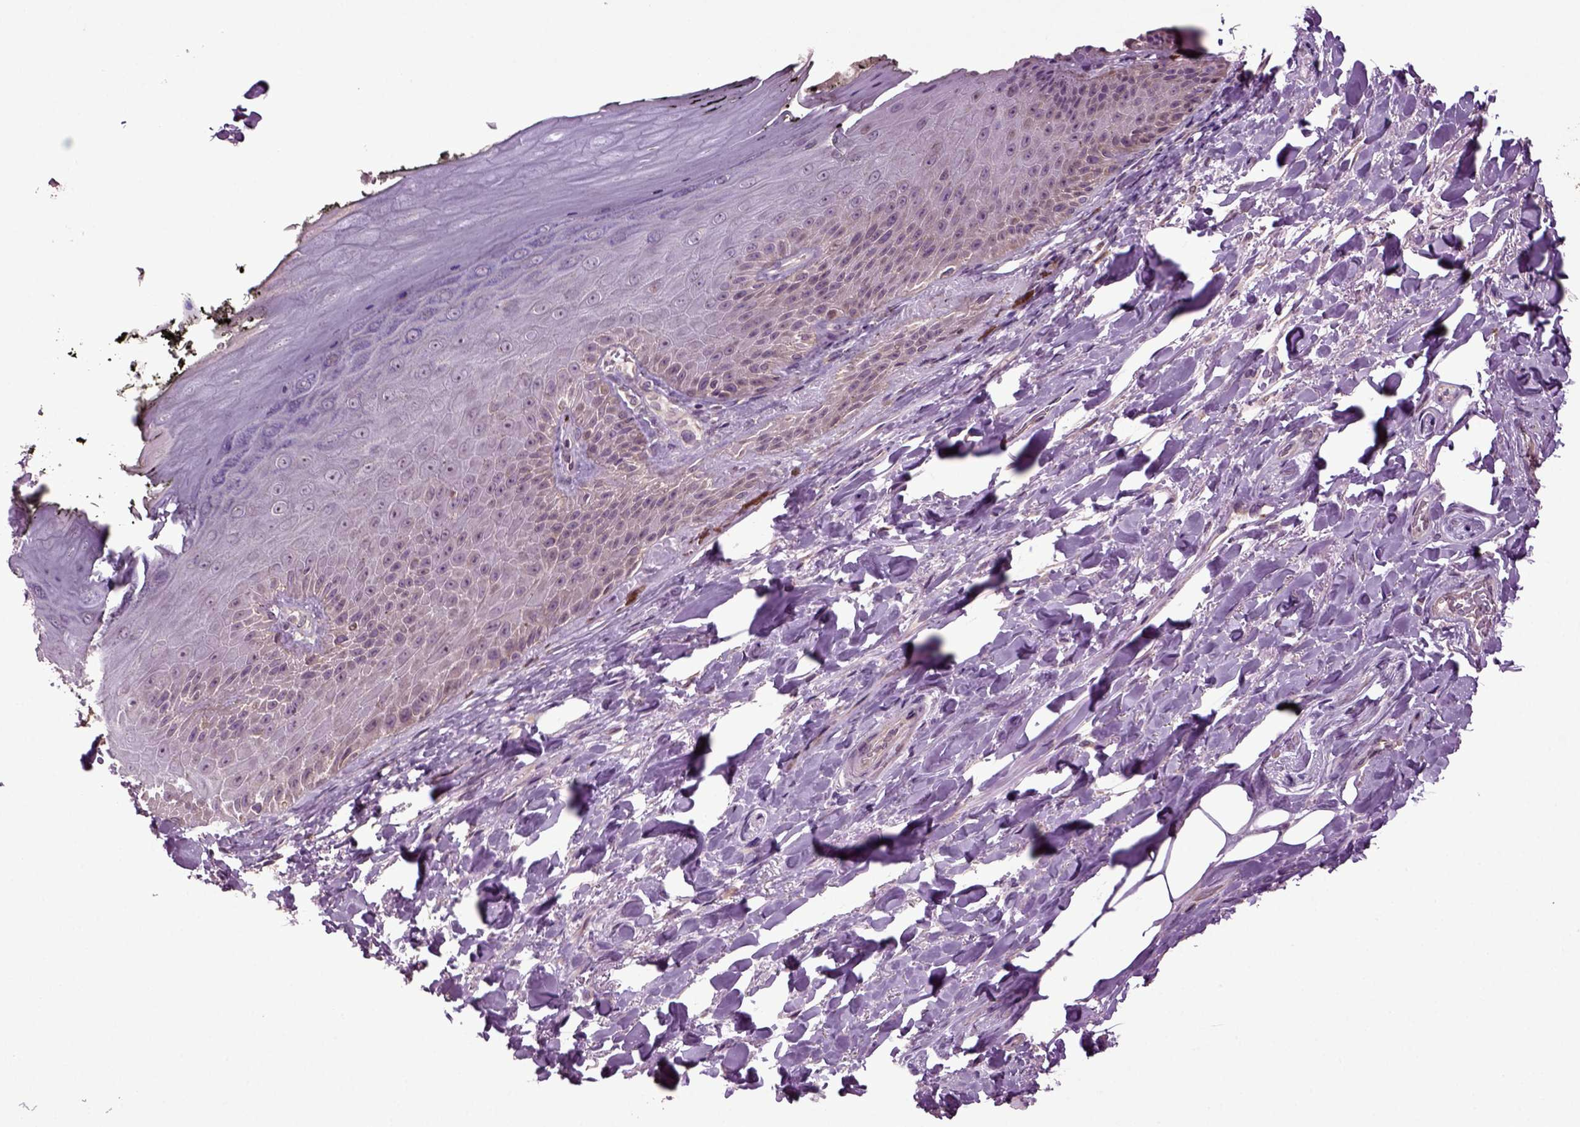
{"staining": {"intensity": "negative", "quantity": "none", "location": "none"}, "tissue": "skin", "cell_type": "Epidermal cells", "image_type": "normal", "snomed": [{"axis": "morphology", "description": "Normal tissue, NOS"}, {"axis": "topography", "description": "Anal"}, {"axis": "topography", "description": "Peripheral nerve tissue"}], "caption": "This is an immunohistochemistry micrograph of unremarkable skin. There is no staining in epidermal cells.", "gene": "HAGHL", "patient": {"sex": "male", "age": 53}}